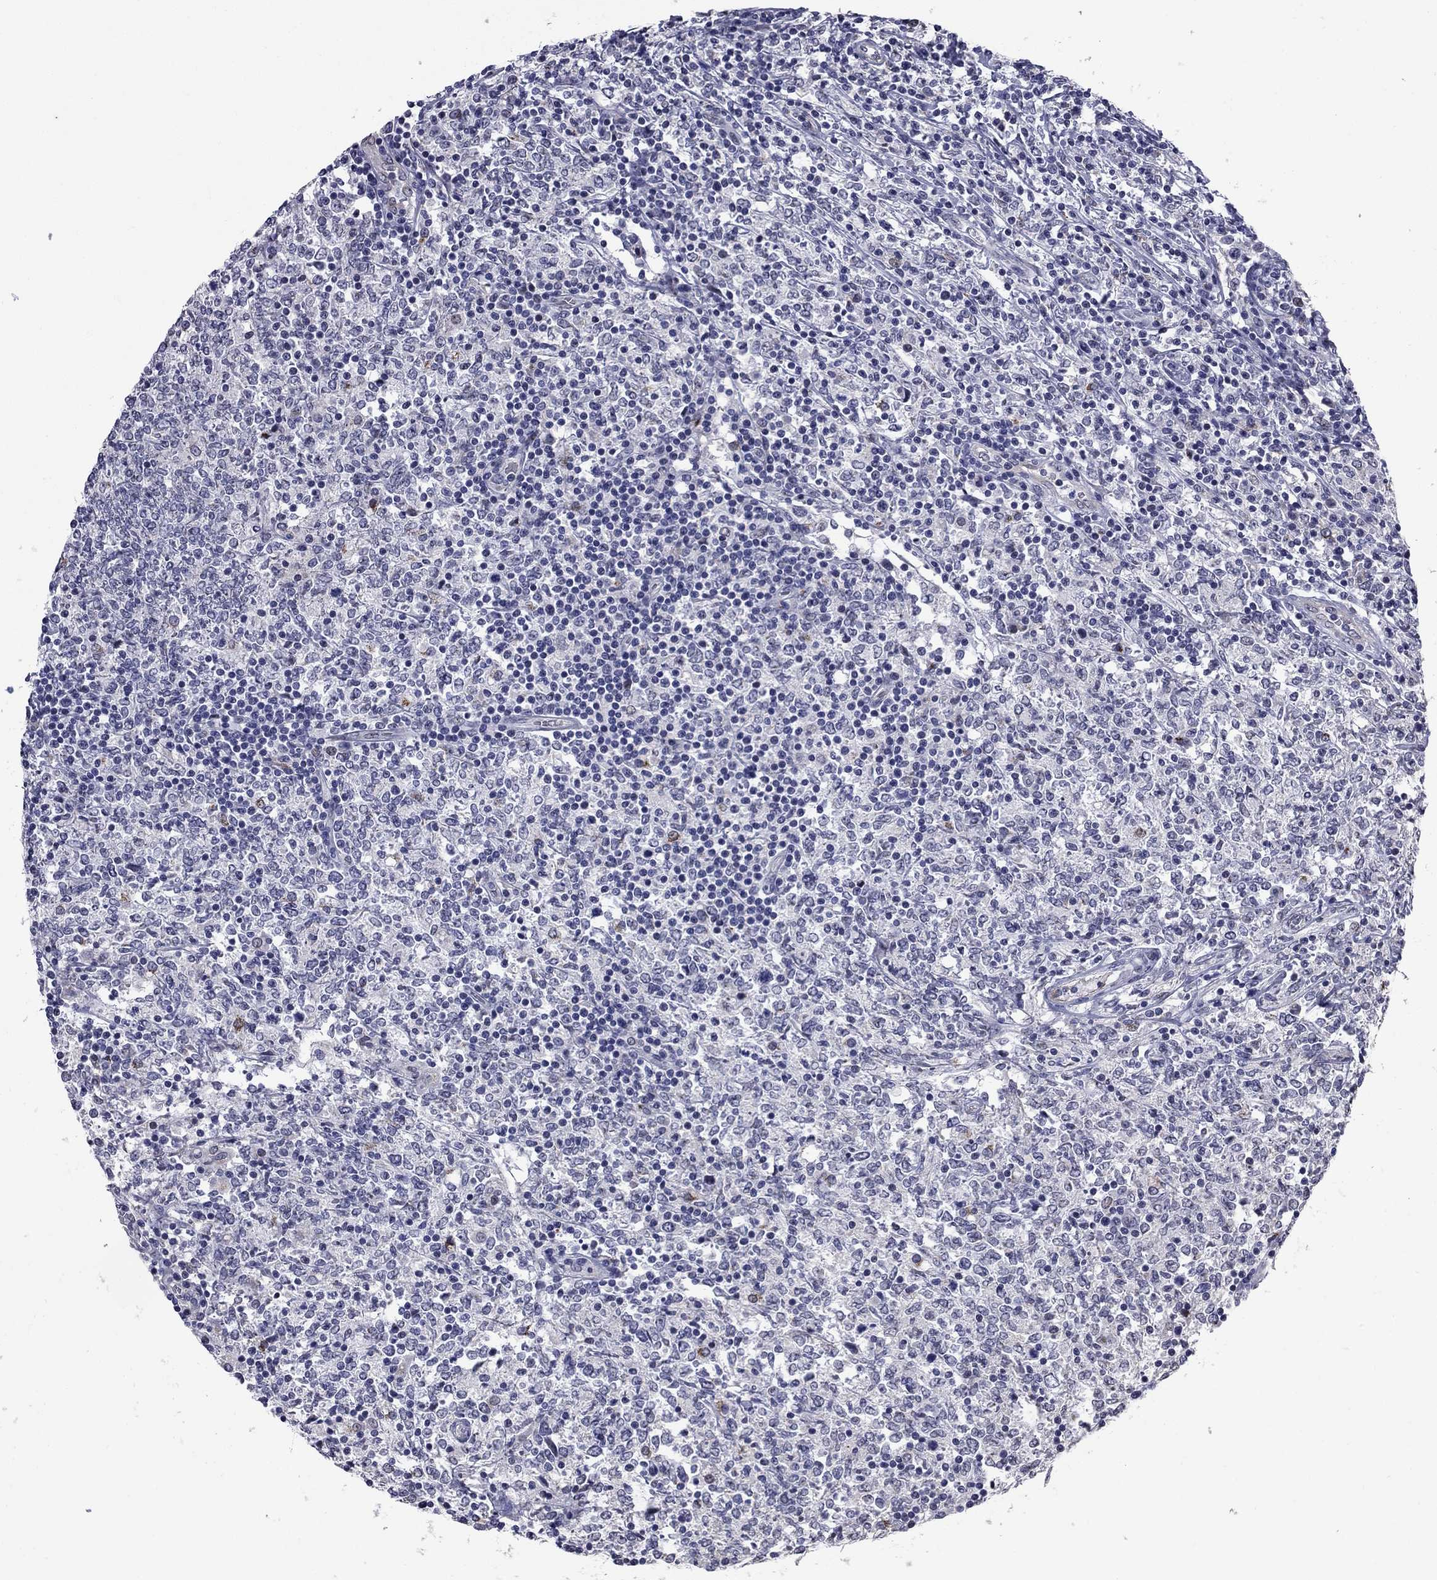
{"staining": {"intensity": "negative", "quantity": "none", "location": "none"}, "tissue": "lymphoma", "cell_type": "Tumor cells", "image_type": "cancer", "snomed": [{"axis": "morphology", "description": "Malignant lymphoma, non-Hodgkin's type, High grade"}, {"axis": "topography", "description": "Lymph node"}], "caption": "An immunohistochemistry (IHC) photomicrograph of malignant lymphoma, non-Hodgkin's type (high-grade) is shown. There is no staining in tumor cells of malignant lymphoma, non-Hodgkin's type (high-grade).", "gene": "HTR4", "patient": {"sex": "female", "age": 84}}